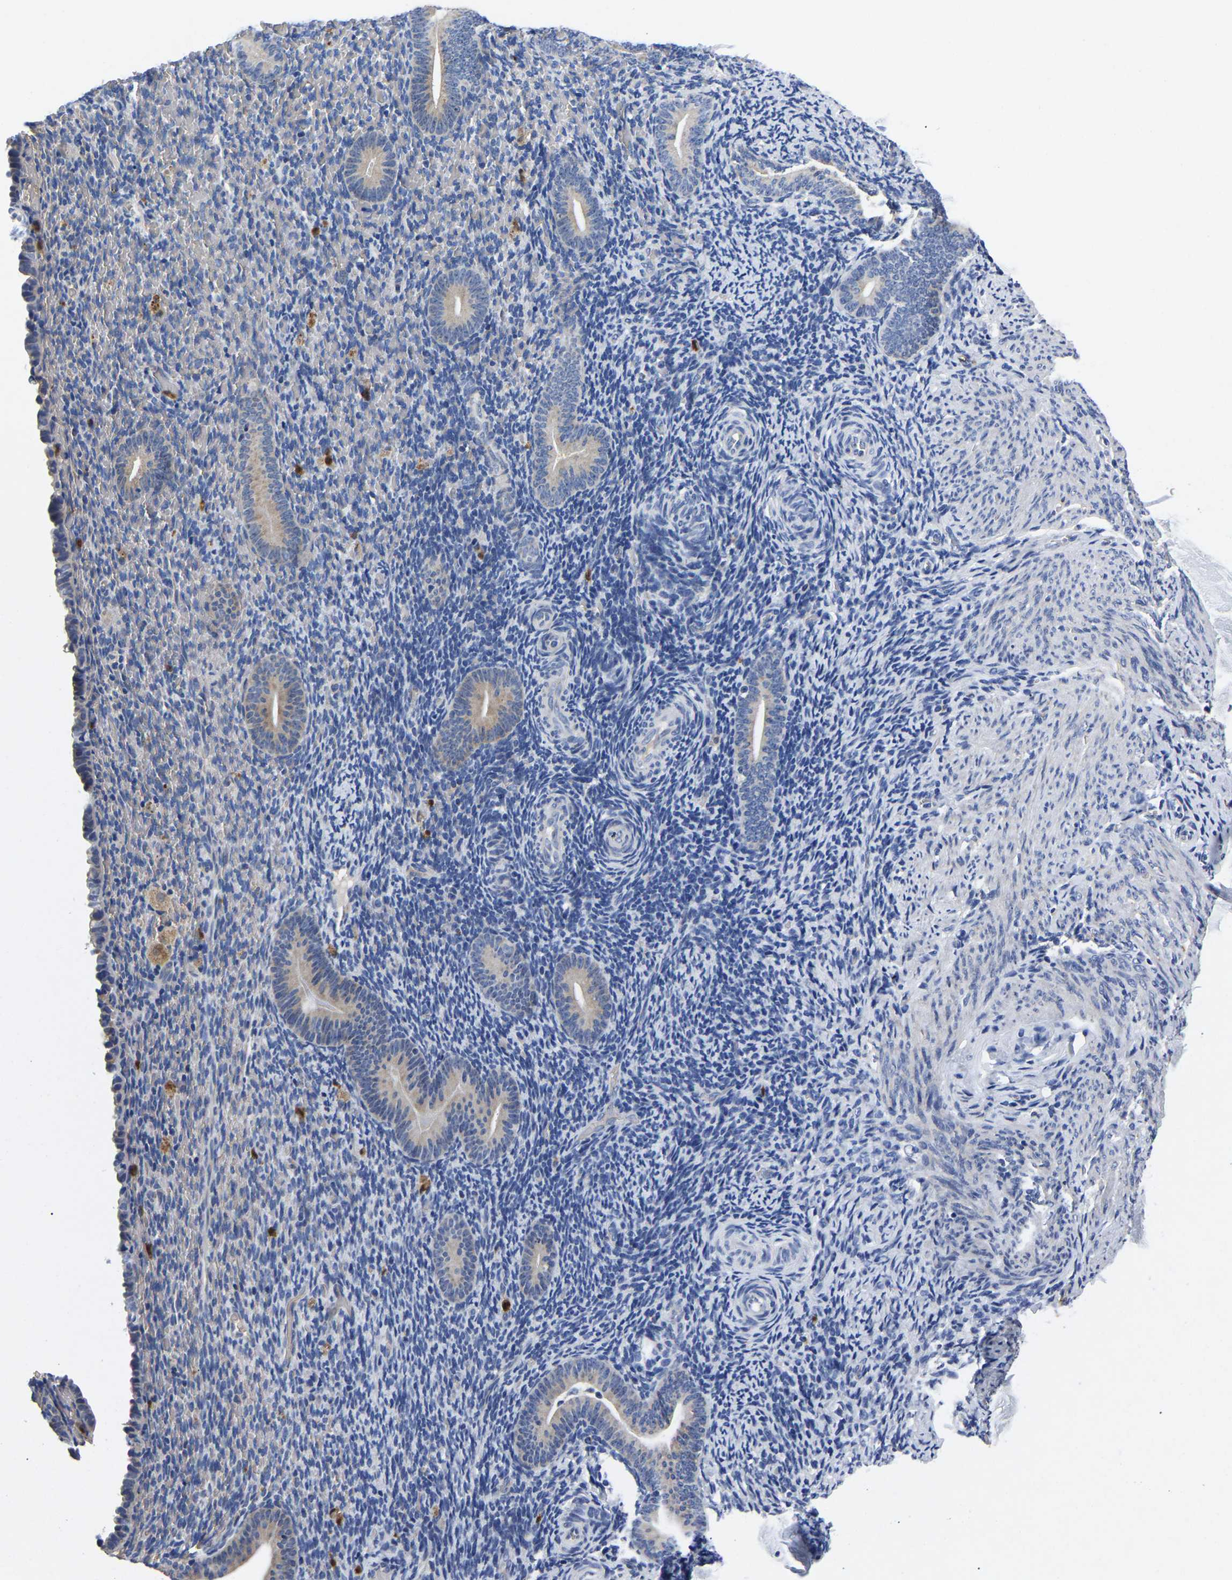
{"staining": {"intensity": "negative", "quantity": "none", "location": "none"}, "tissue": "endometrium", "cell_type": "Cells in endometrial stroma", "image_type": "normal", "snomed": [{"axis": "morphology", "description": "Normal tissue, NOS"}, {"axis": "topography", "description": "Endometrium"}], "caption": "This is an IHC micrograph of benign endometrium. There is no staining in cells in endometrial stroma.", "gene": "TOR1B", "patient": {"sex": "female", "age": 51}}